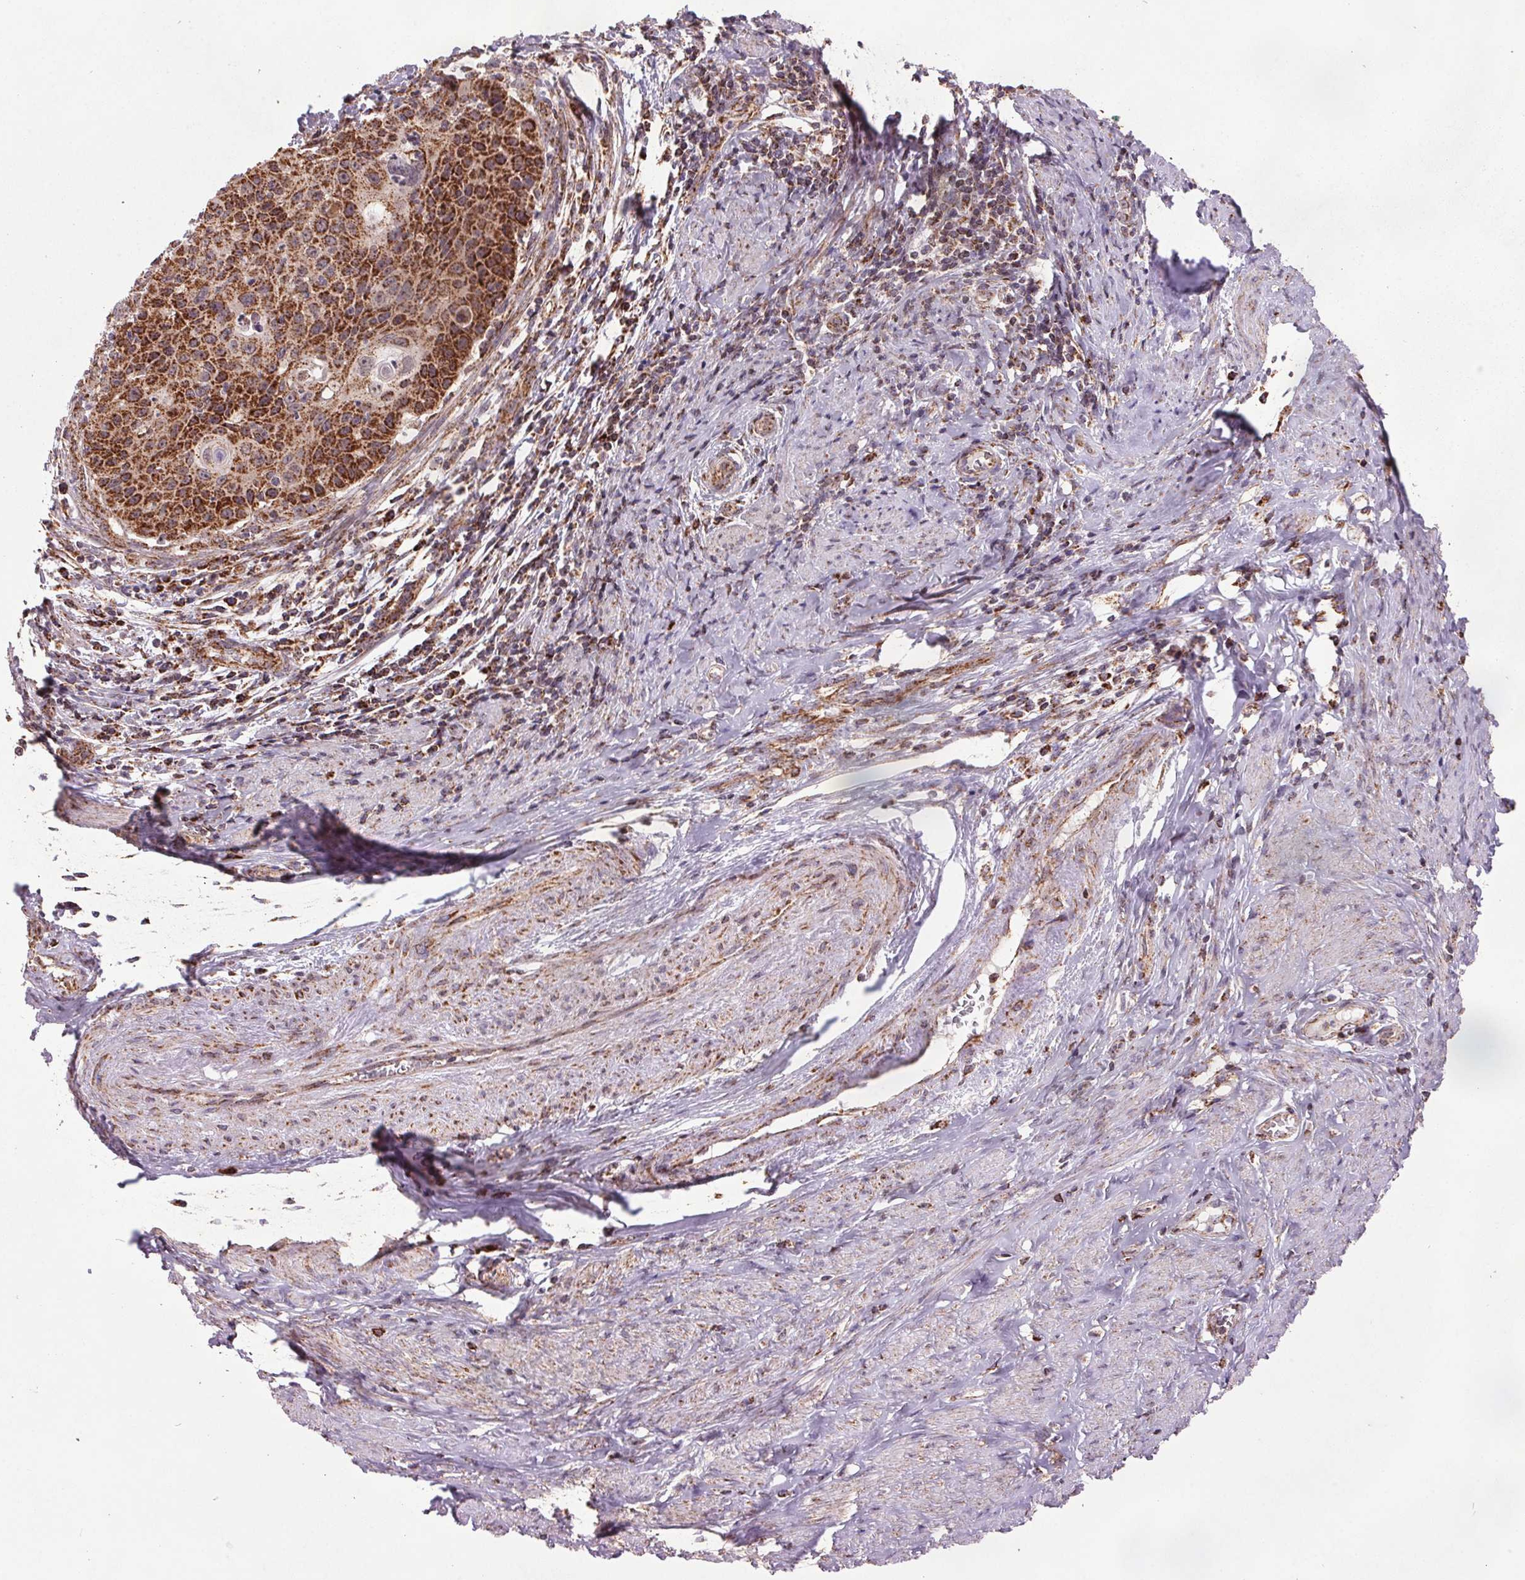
{"staining": {"intensity": "strong", "quantity": ">75%", "location": "cytoplasmic/membranous"}, "tissue": "cervical cancer", "cell_type": "Tumor cells", "image_type": "cancer", "snomed": [{"axis": "morphology", "description": "Squamous cell carcinoma, NOS"}, {"axis": "topography", "description": "Cervix"}], "caption": "Tumor cells exhibit high levels of strong cytoplasmic/membranous staining in about >75% of cells in cervical squamous cell carcinoma. The protein is shown in brown color, while the nuclei are stained blue.", "gene": "NDUFS6", "patient": {"sex": "female", "age": 65}}